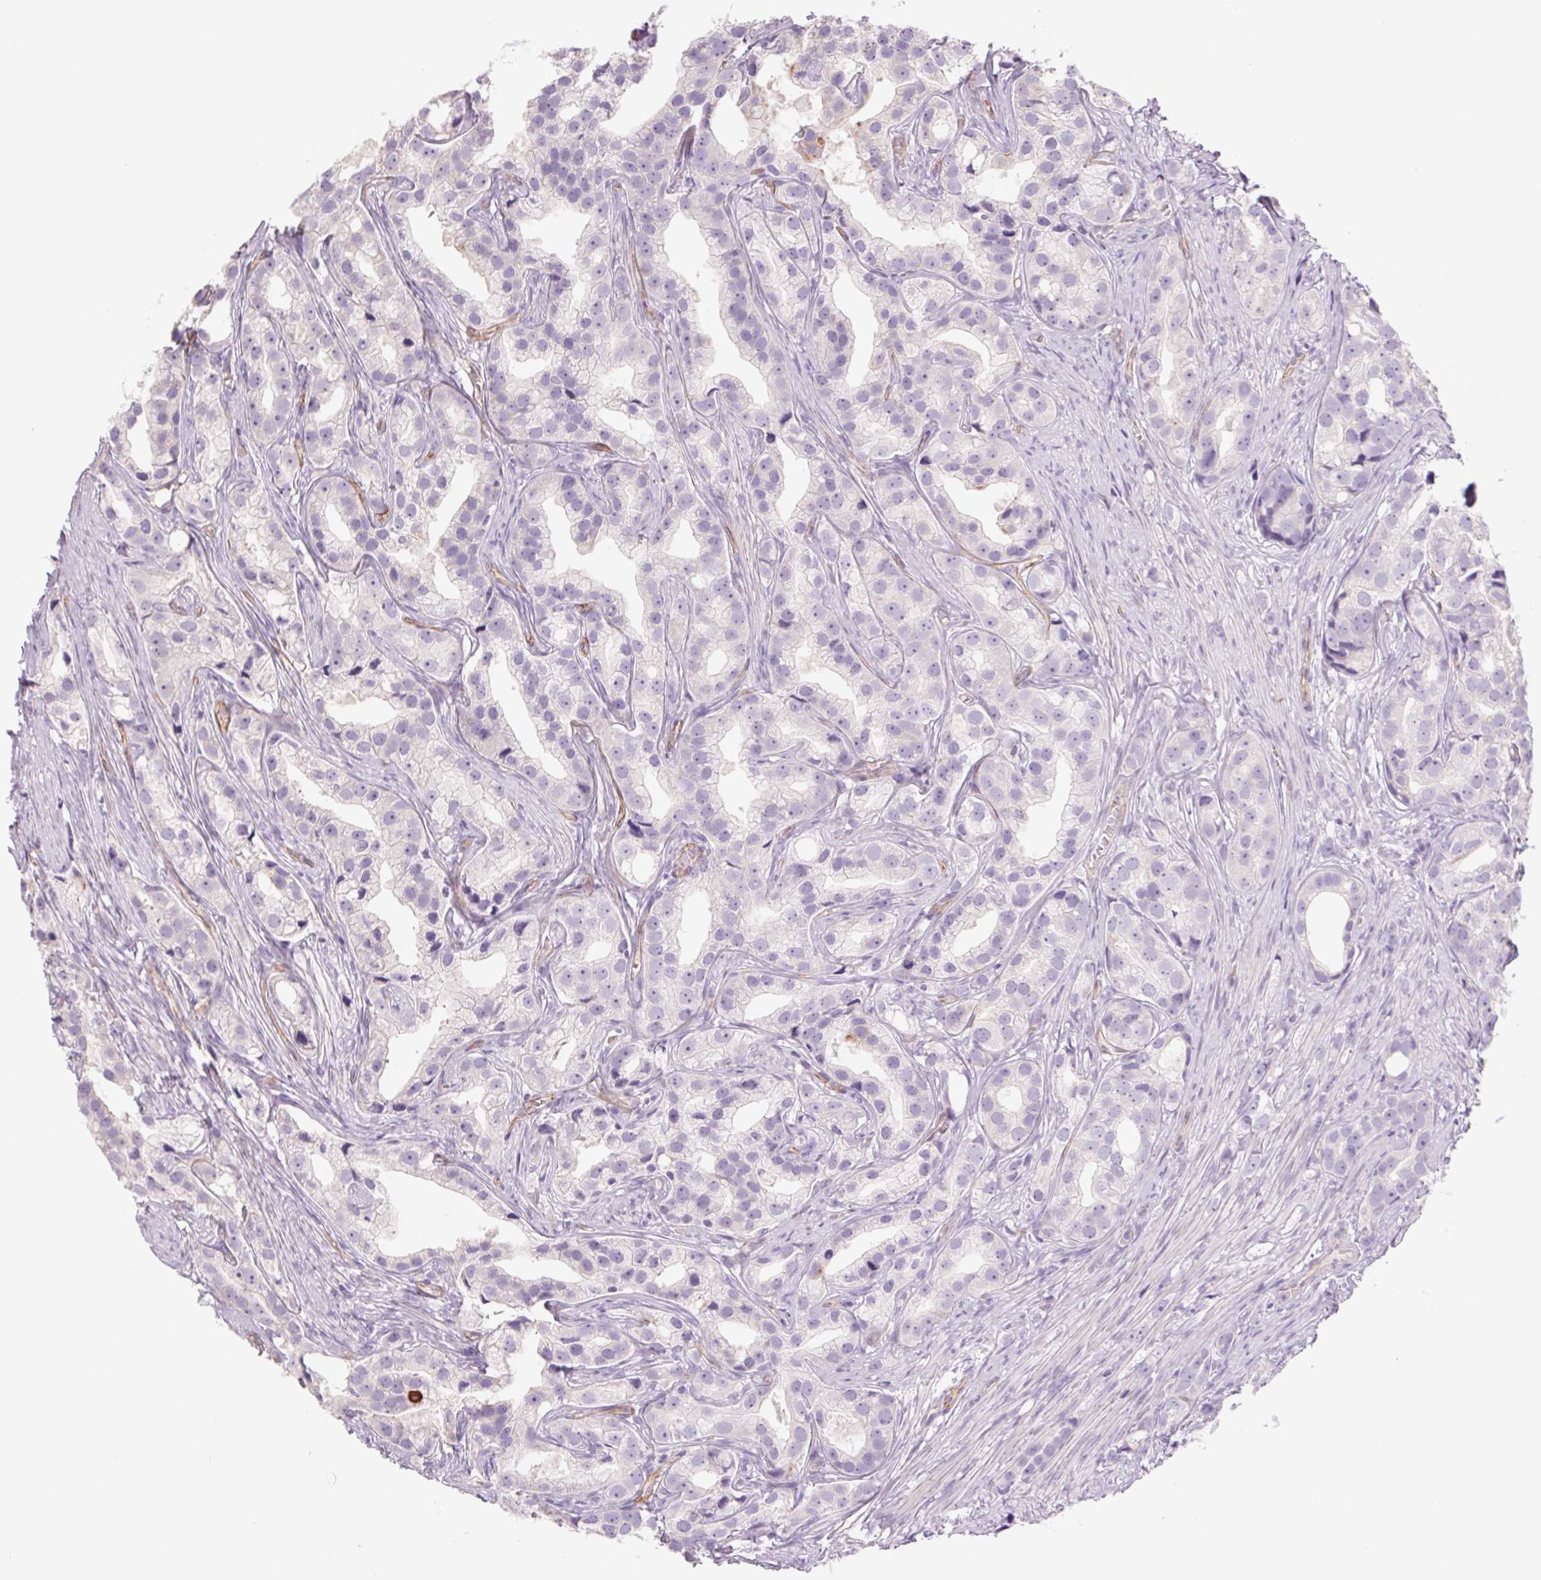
{"staining": {"intensity": "negative", "quantity": "none", "location": "none"}, "tissue": "prostate cancer", "cell_type": "Tumor cells", "image_type": "cancer", "snomed": [{"axis": "morphology", "description": "Adenocarcinoma, High grade"}, {"axis": "topography", "description": "Prostate"}], "caption": "High magnification brightfield microscopy of prostate cancer stained with DAB (brown) and counterstained with hematoxylin (blue): tumor cells show no significant expression.", "gene": "MS4A13", "patient": {"sex": "male", "age": 75}}